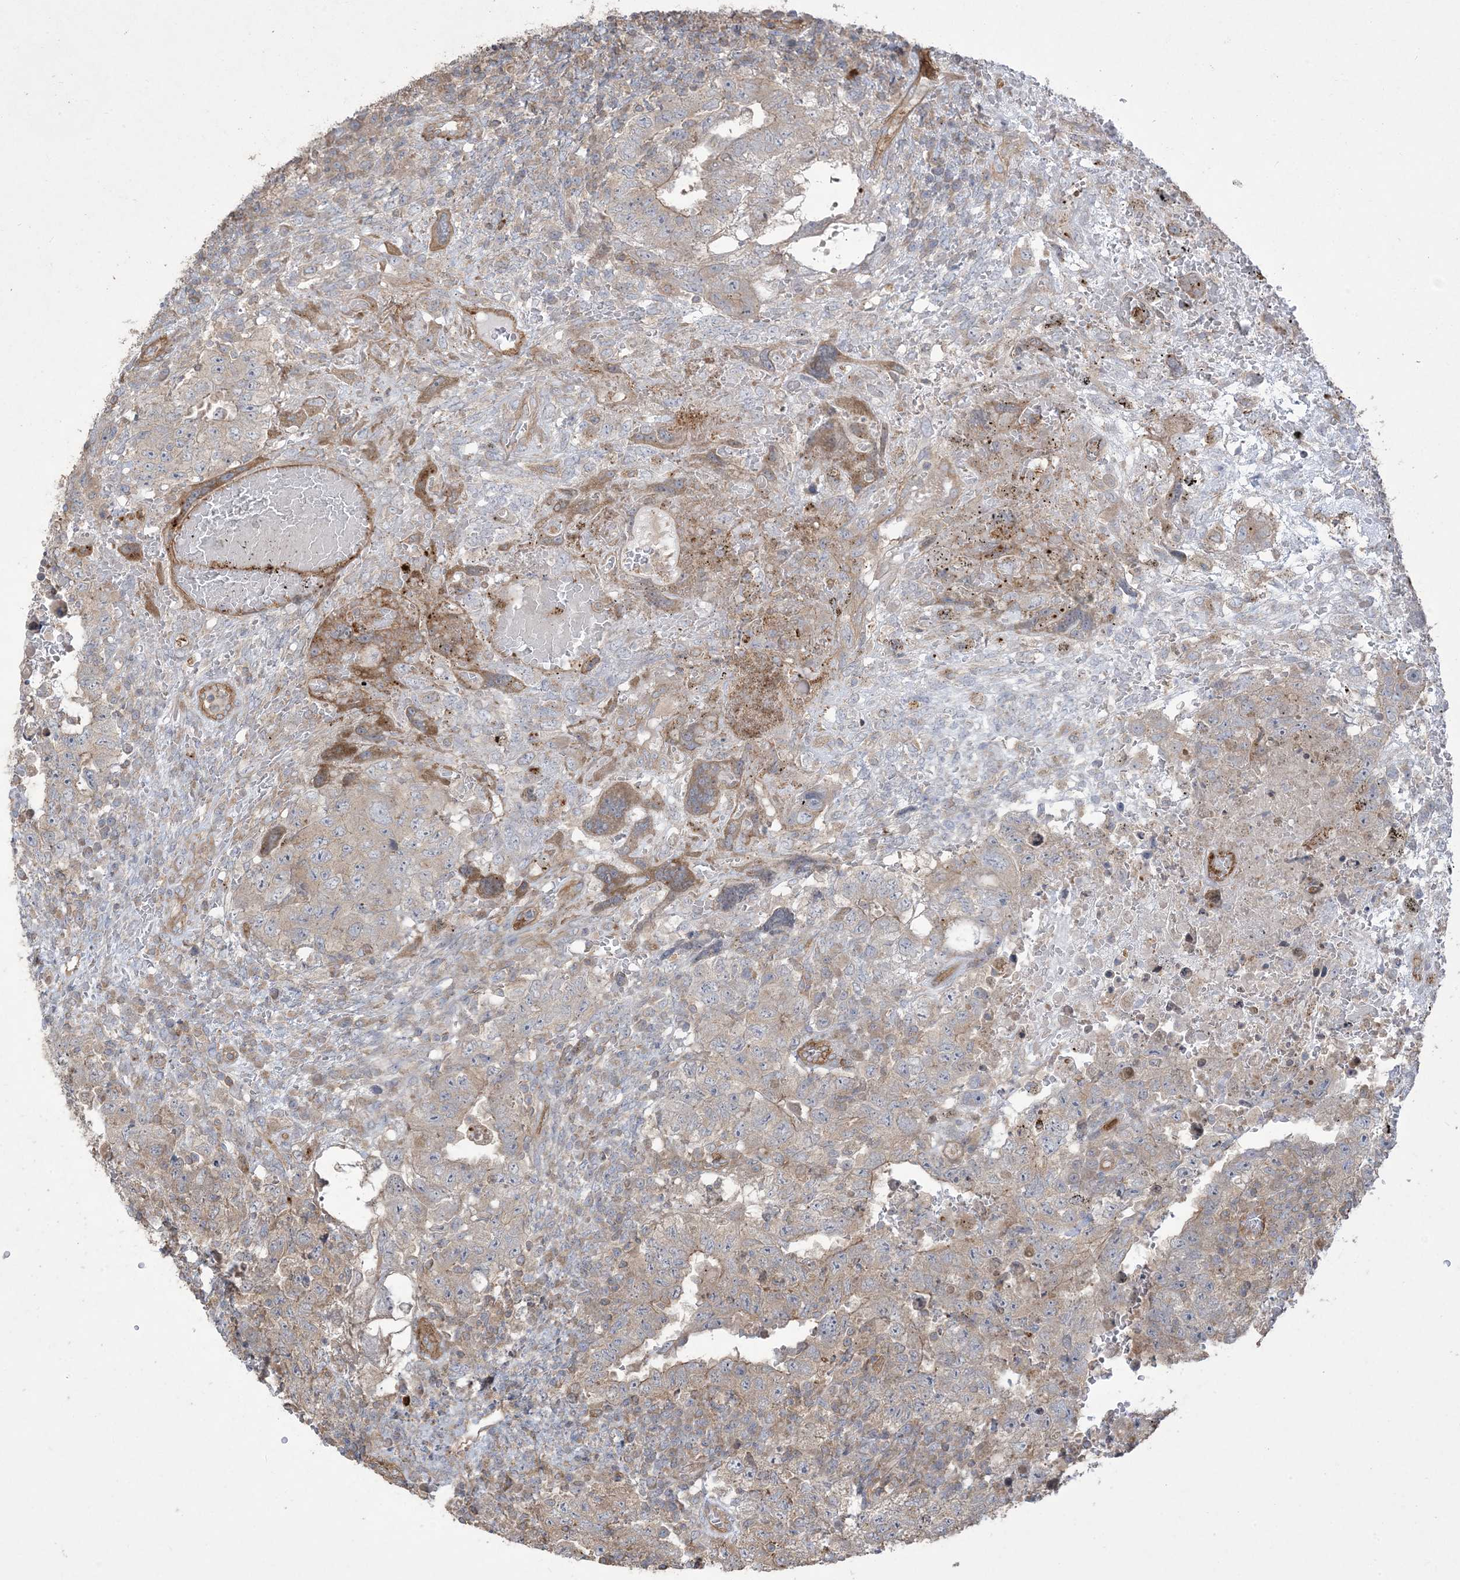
{"staining": {"intensity": "weak", "quantity": "<25%", "location": "cytoplasmic/membranous"}, "tissue": "testis cancer", "cell_type": "Tumor cells", "image_type": "cancer", "snomed": [{"axis": "morphology", "description": "Carcinoma, Embryonal, NOS"}, {"axis": "topography", "description": "Testis"}], "caption": "Immunohistochemistry (IHC) micrograph of testis cancer (embryonal carcinoma) stained for a protein (brown), which demonstrates no positivity in tumor cells. Brightfield microscopy of immunohistochemistry stained with DAB (brown) and hematoxylin (blue), captured at high magnification.", "gene": "KLHL18", "patient": {"sex": "male", "age": 26}}